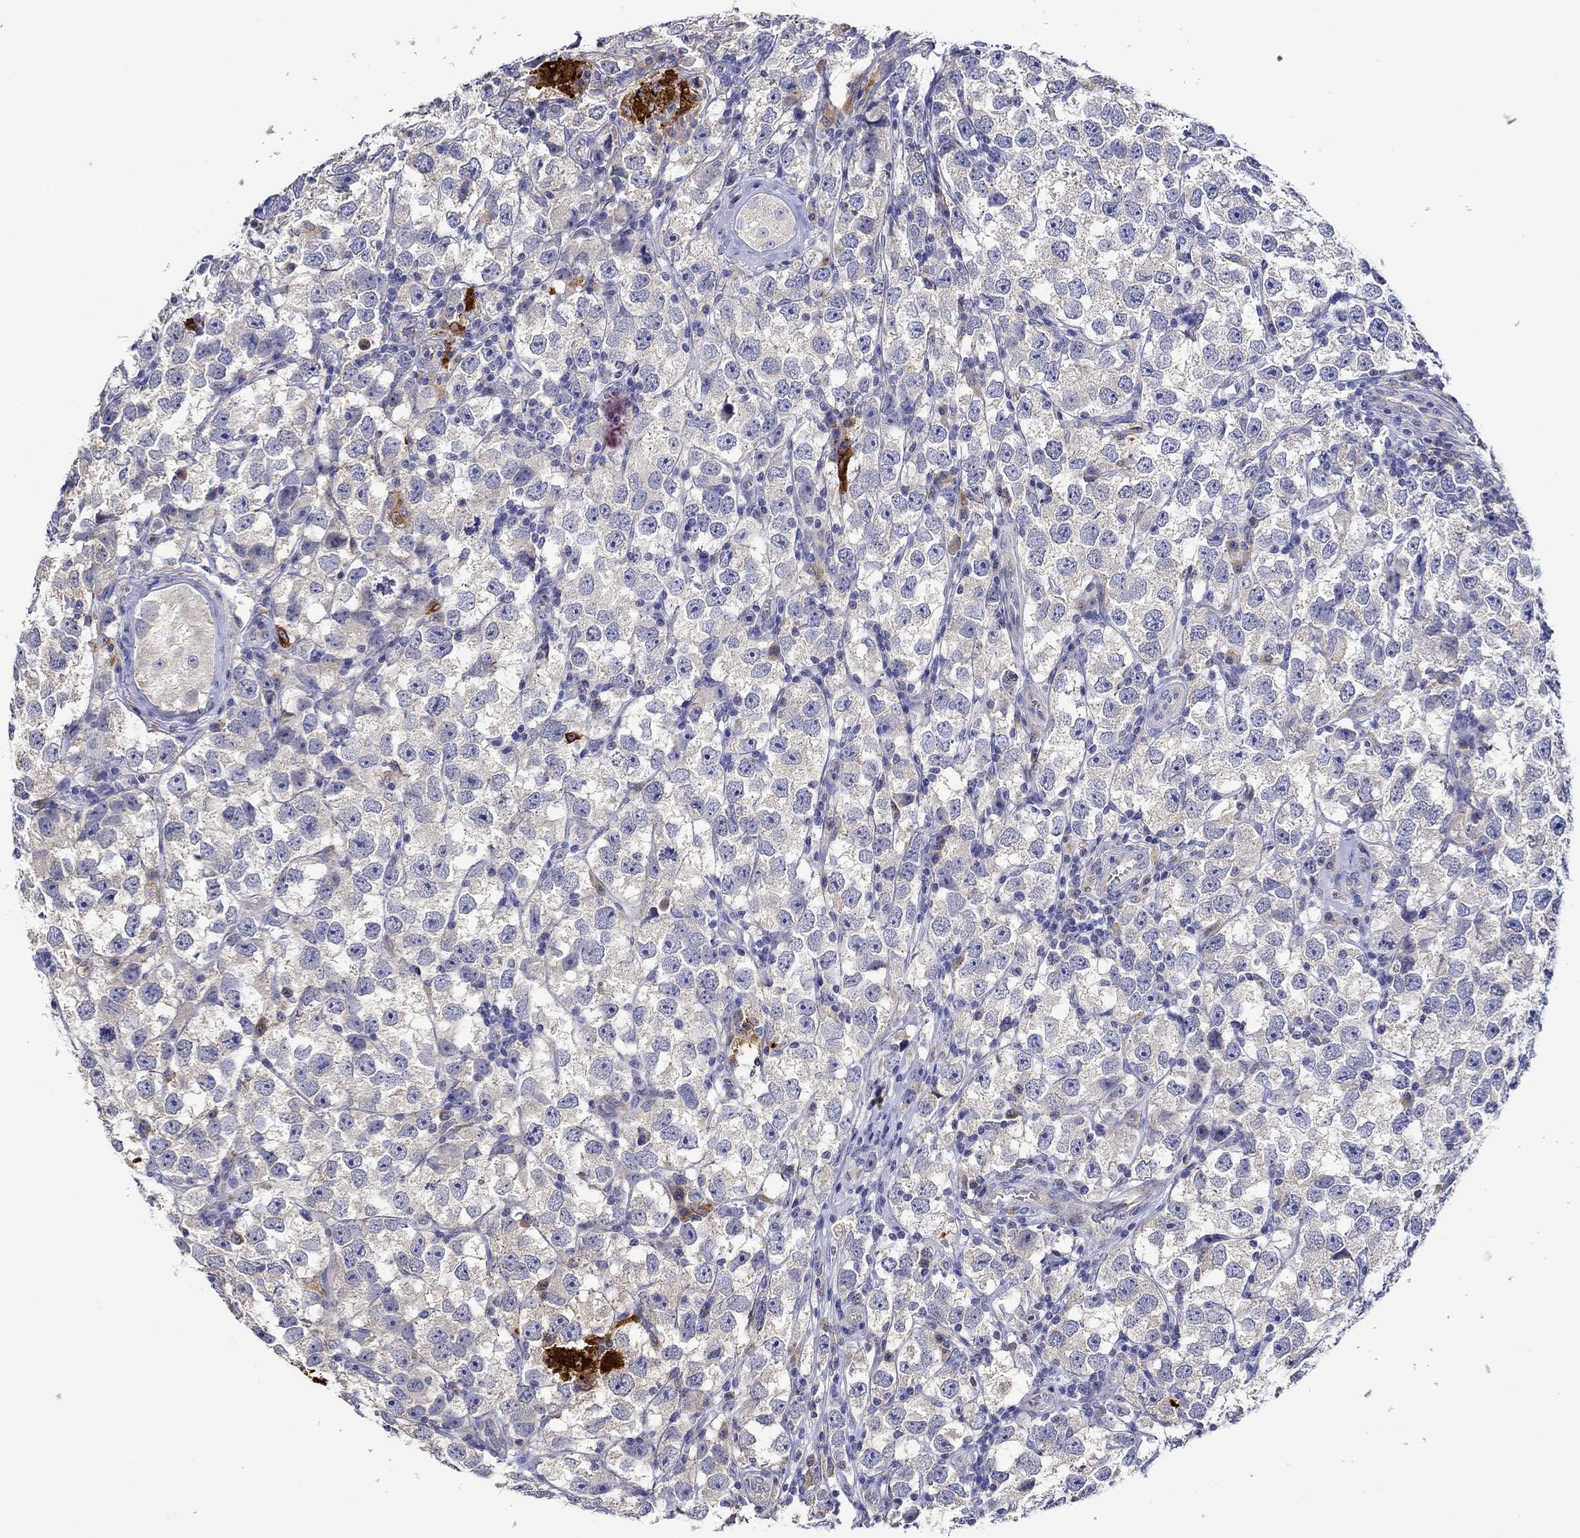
{"staining": {"intensity": "weak", "quantity": "<25%", "location": "cytoplasmic/membranous"}, "tissue": "testis cancer", "cell_type": "Tumor cells", "image_type": "cancer", "snomed": [{"axis": "morphology", "description": "Seminoma, NOS"}, {"axis": "topography", "description": "Testis"}], "caption": "IHC histopathology image of neoplastic tissue: human testis cancer (seminoma) stained with DAB shows no significant protein staining in tumor cells.", "gene": "CHIT1", "patient": {"sex": "male", "age": 26}}